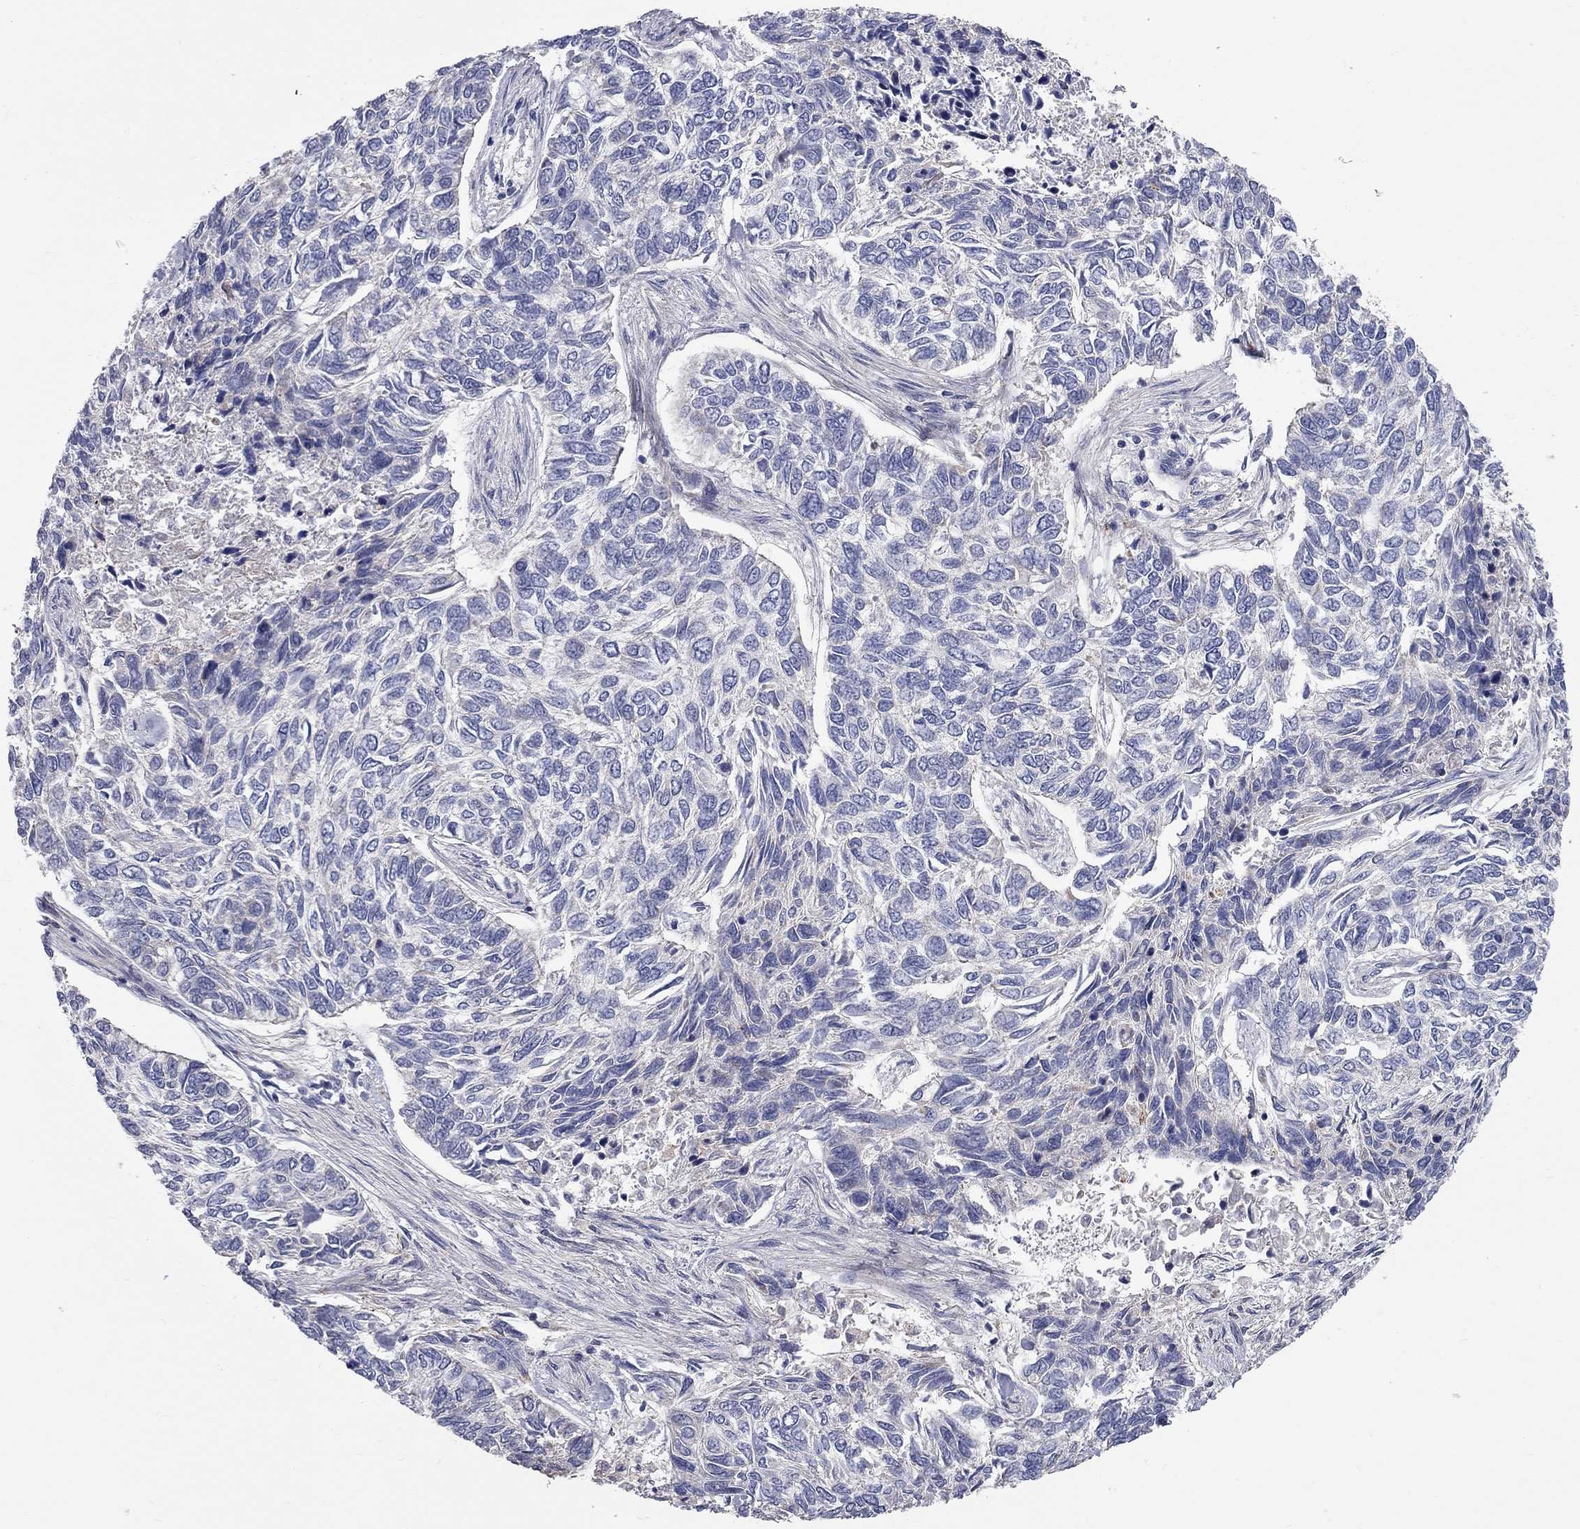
{"staining": {"intensity": "negative", "quantity": "none", "location": "none"}, "tissue": "skin cancer", "cell_type": "Tumor cells", "image_type": "cancer", "snomed": [{"axis": "morphology", "description": "Basal cell carcinoma"}, {"axis": "topography", "description": "Skin"}], "caption": "Tumor cells are negative for protein expression in human skin cancer (basal cell carcinoma).", "gene": "KANSL1L", "patient": {"sex": "female", "age": 65}}